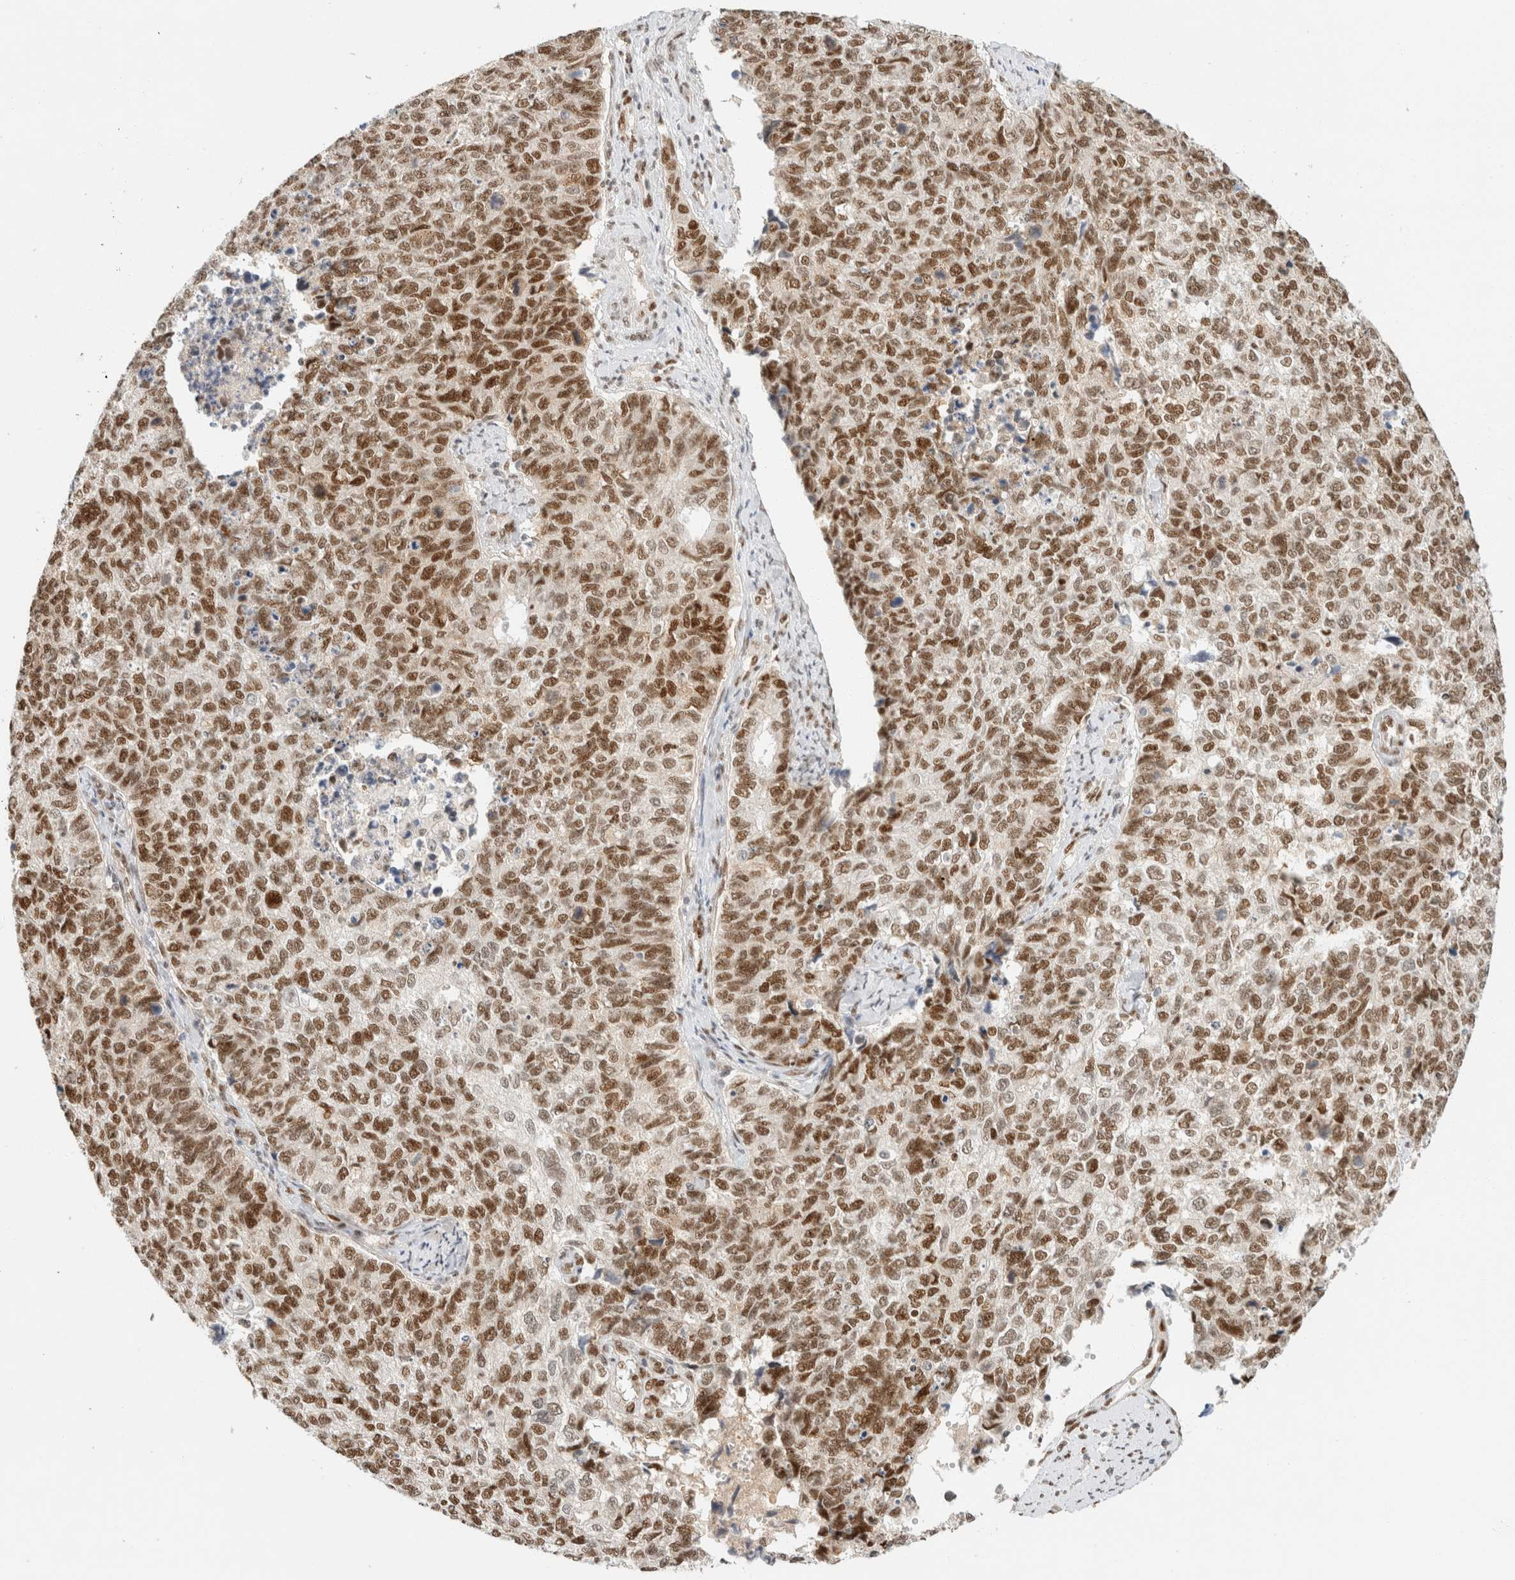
{"staining": {"intensity": "moderate", "quantity": ">75%", "location": "nuclear"}, "tissue": "cervical cancer", "cell_type": "Tumor cells", "image_type": "cancer", "snomed": [{"axis": "morphology", "description": "Squamous cell carcinoma, NOS"}, {"axis": "topography", "description": "Cervix"}], "caption": "Protein expression analysis of human cervical squamous cell carcinoma reveals moderate nuclear staining in approximately >75% of tumor cells.", "gene": "ZNF768", "patient": {"sex": "female", "age": 63}}